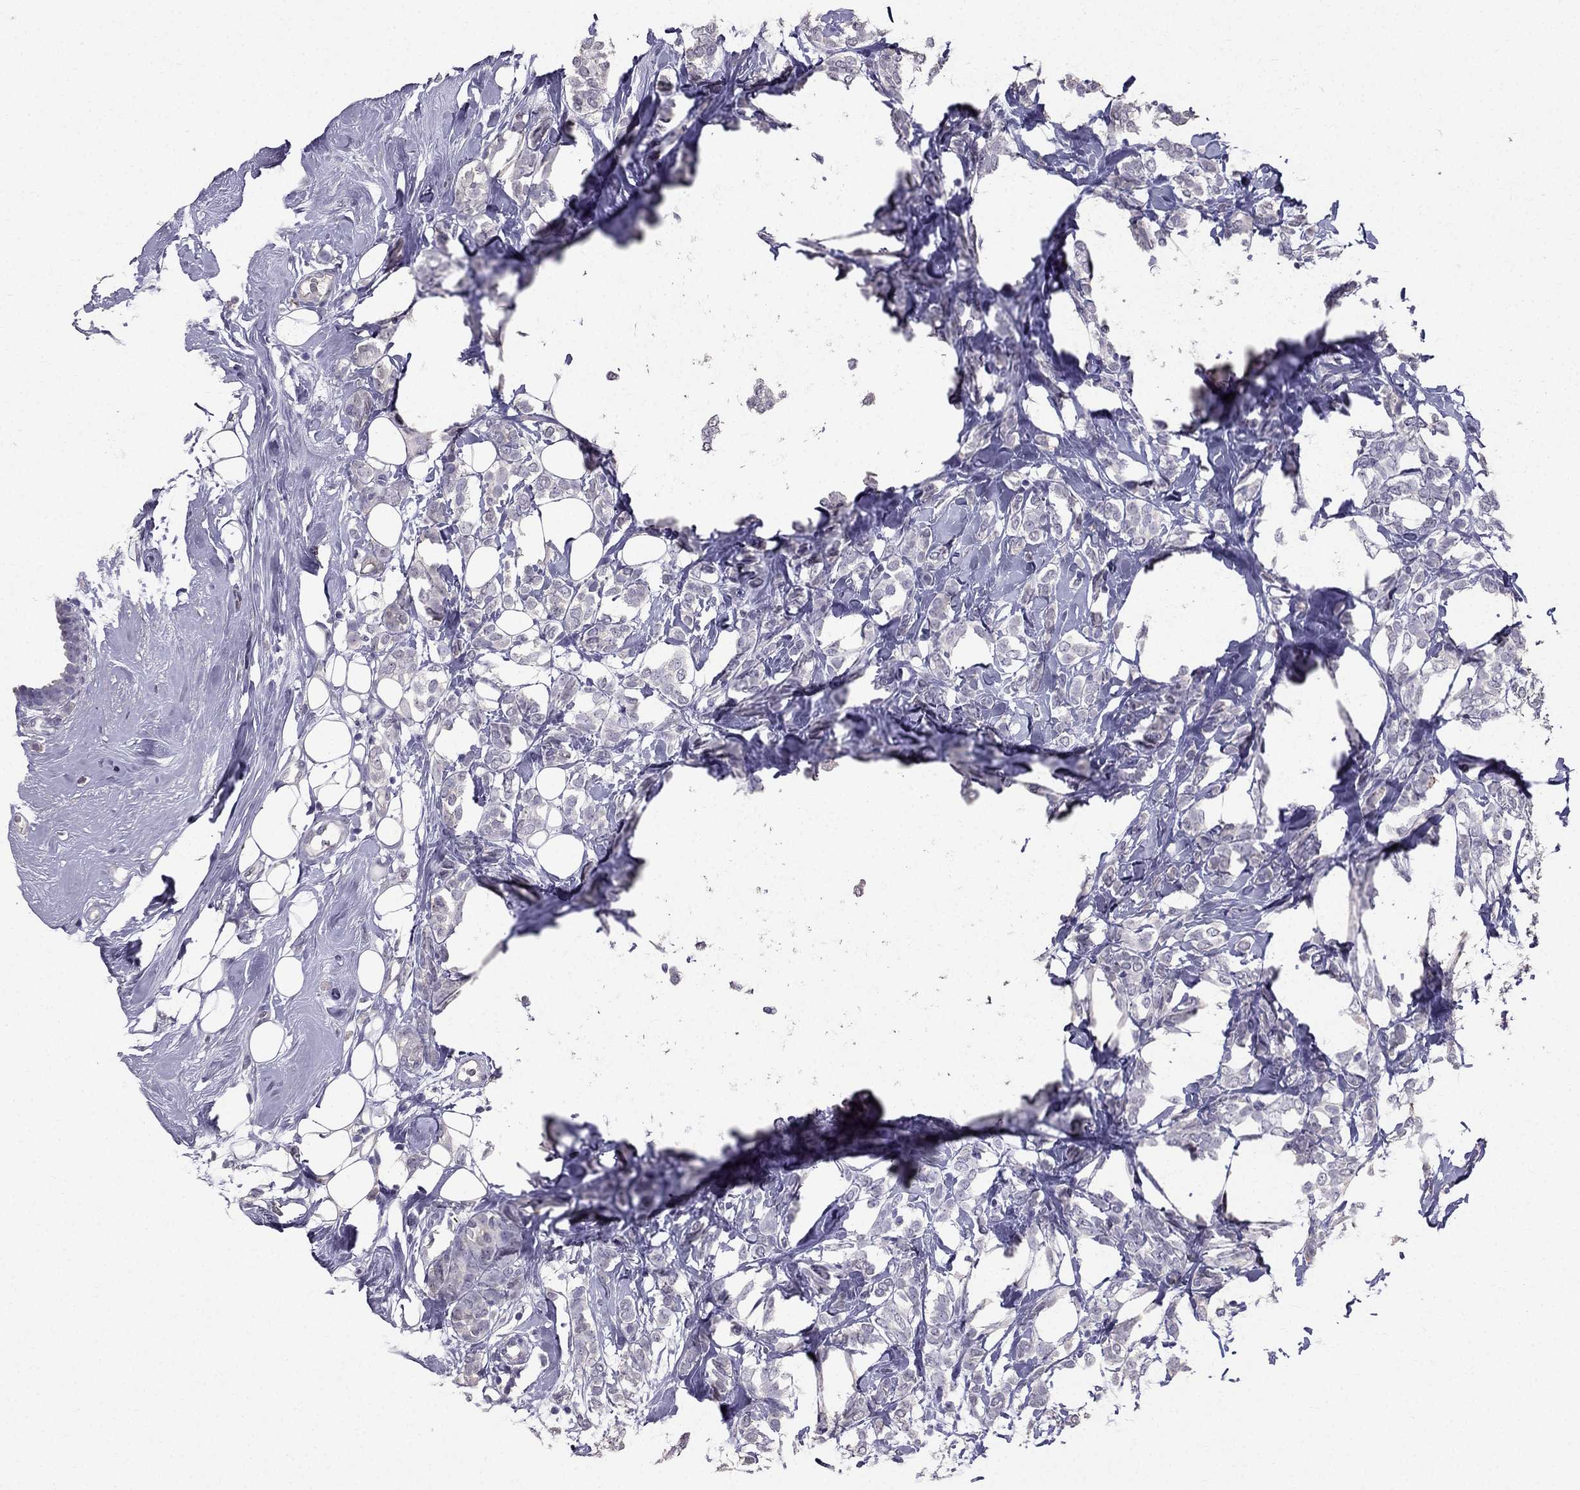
{"staining": {"intensity": "negative", "quantity": "none", "location": "none"}, "tissue": "breast cancer", "cell_type": "Tumor cells", "image_type": "cancer", "snomed": [{"axis": "morphology", "description": "Lobular carcinoma"}, {"axis": "topography", "description": "Breast"}], "caption": "DAB (3,3'-diaminobenzidine) immunohistochemical staining of human breast cancer displays no significant expression in tumor cells.", "gene": "SCG5", "patient": {"sex": "female", "age": 49}}